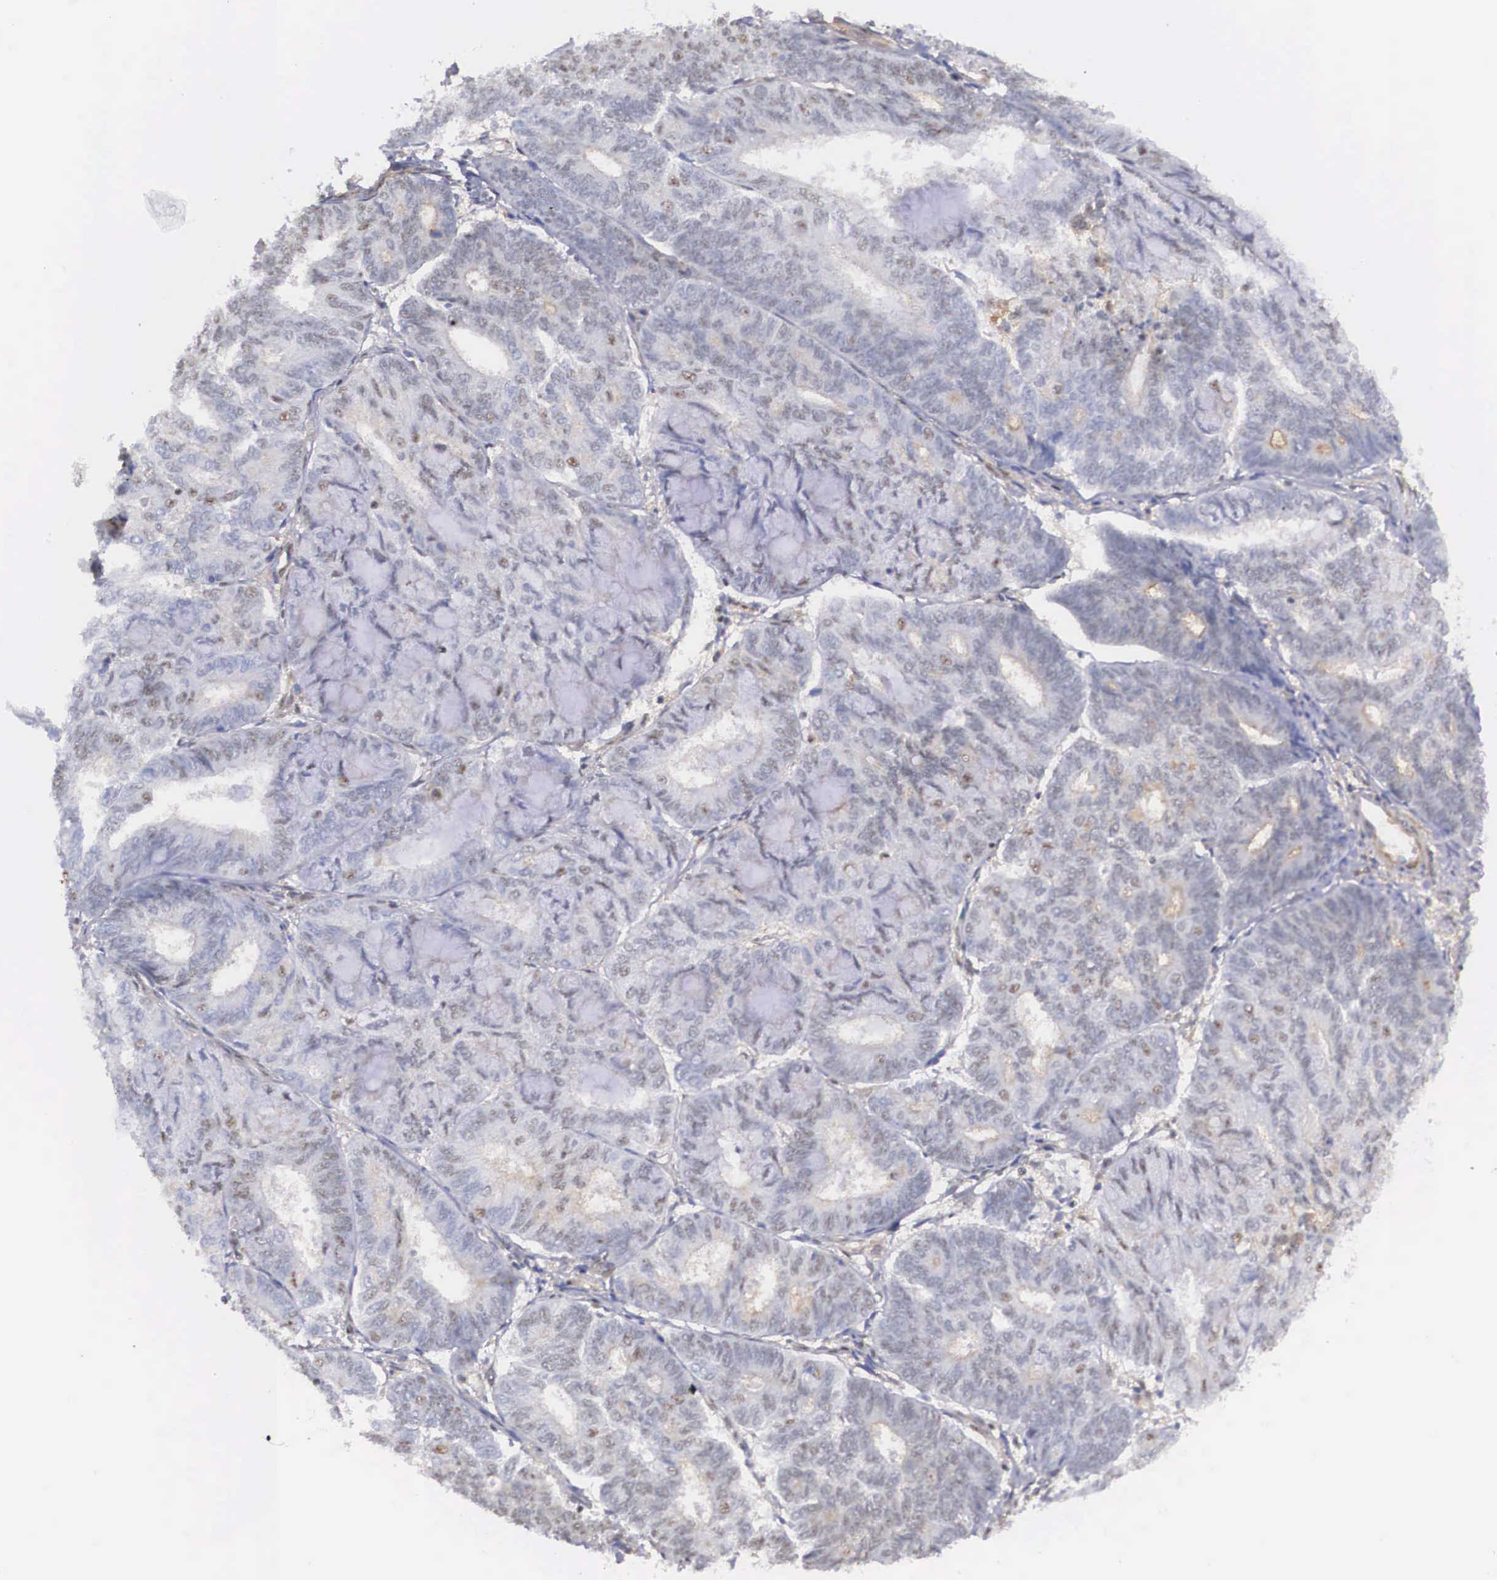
{"staining": {"intensity": "negative", "quantity": "none", "location": "none"}, "tissue": "endometrial cancer", "cell_type": "Tumor cells", "image_type": "cancer", "snomed": [{"axis": "morphology", "description": "Adenocarcinoma, NOS"}, {"axis": "topography", "description": "Endometrium"}], "caption": "Human endometrial cancer (adenocarcinoma) stained for a protein using IHC demonstrates no positivity in tumor cells.", "gene": "NR4A2", "patient": {"sex": "female", "age": 59}}